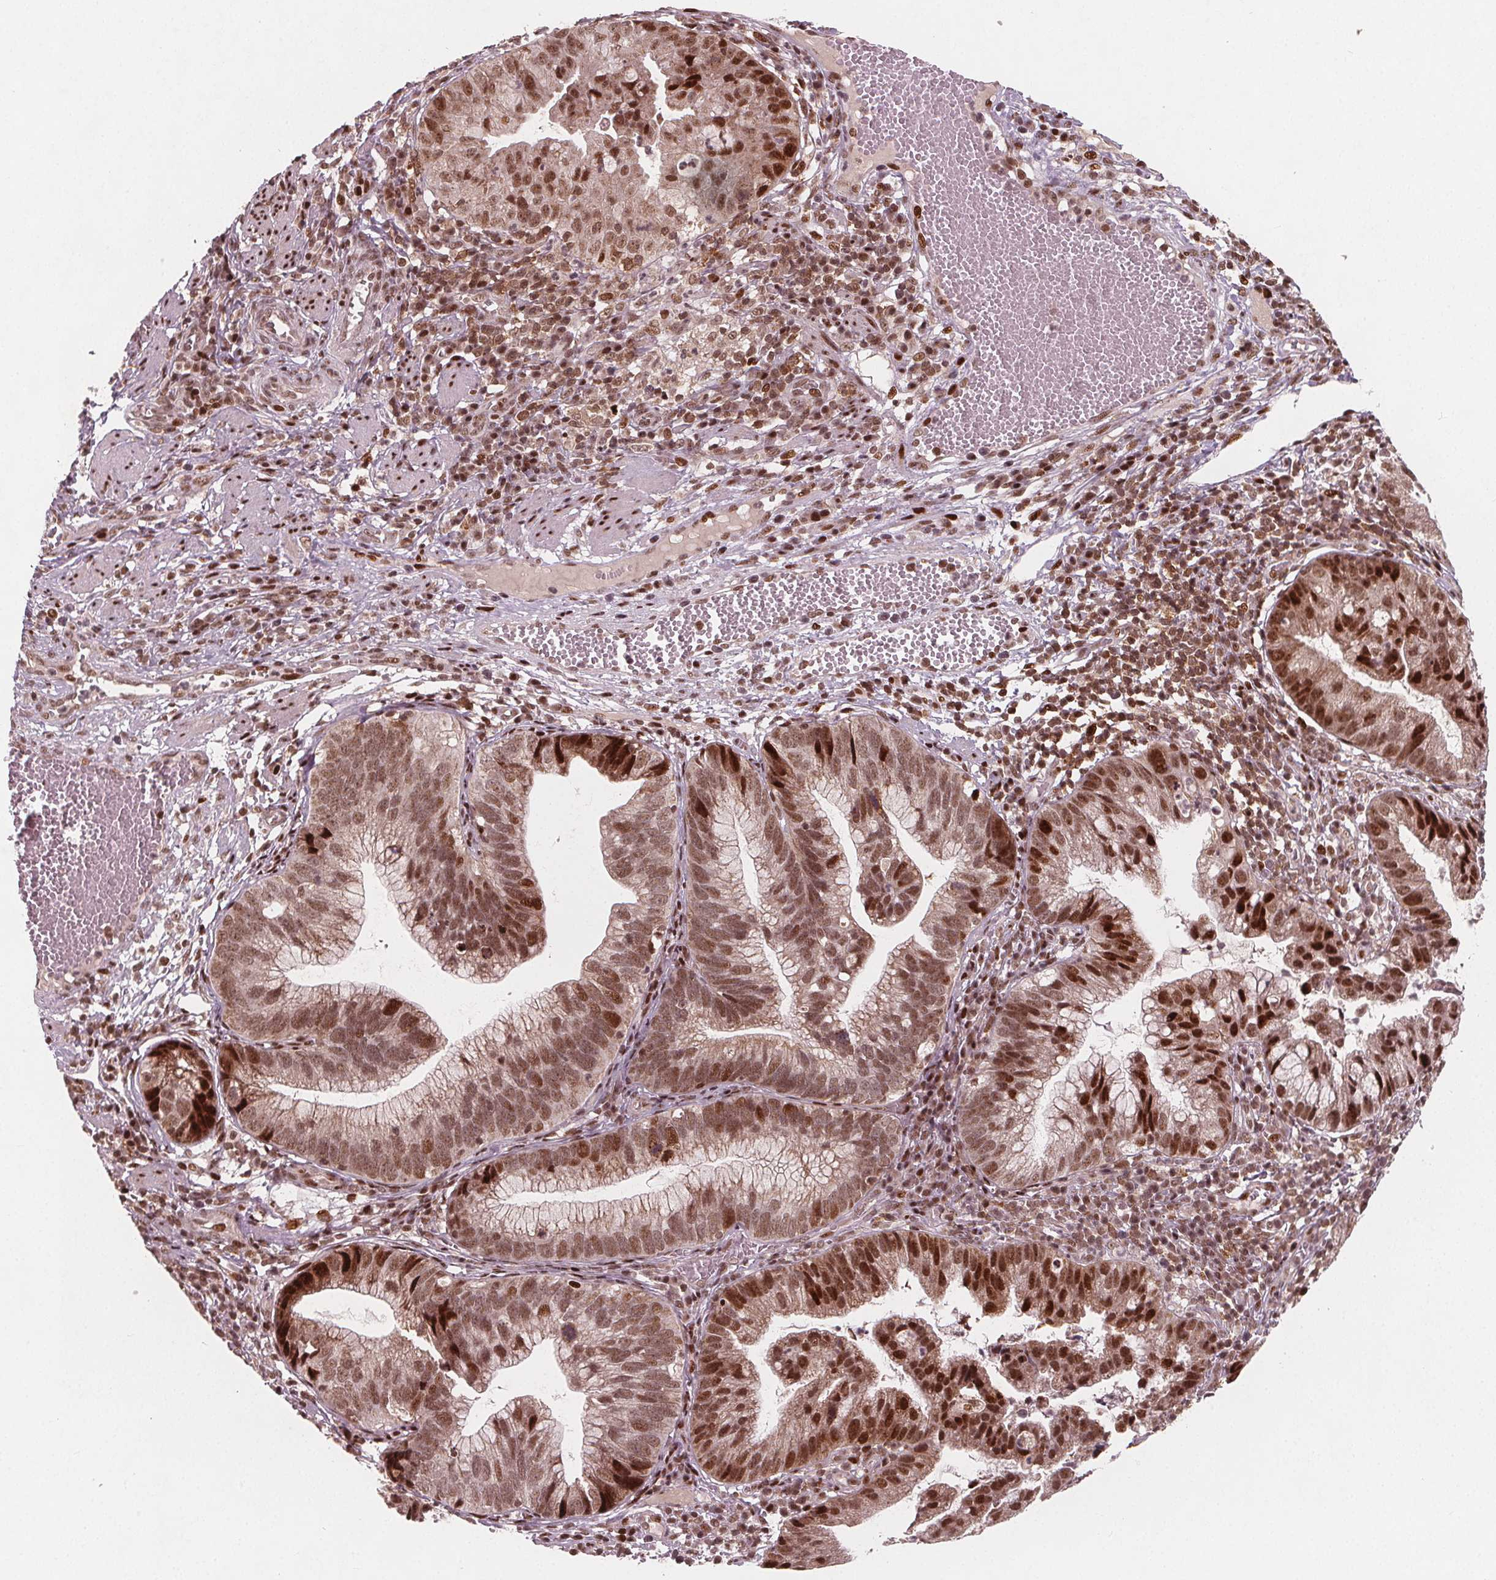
{"staining": {"intensity": "moderate", "quantity": ">75%", "location": "cytoplasmic/membranous,nuclear"}, "tissue": "cervical cancer", "cell_type": "Tumor cells", "image_type": "cancer", "snomed": [{"axis": "morphology", "description": "Adenocarcinoma, NOS"}, {"axis": "topography", "description": "Cervix"}], "caption": "Protein expression analysis of human adenocarcinoma (cervical) reveals moderate cytoplasmic/membranous and nuclear positivity in approximately >75% of tumor cells.", "gene": "SNRNP35", "patient": {"sex": "female", "age": 34}}